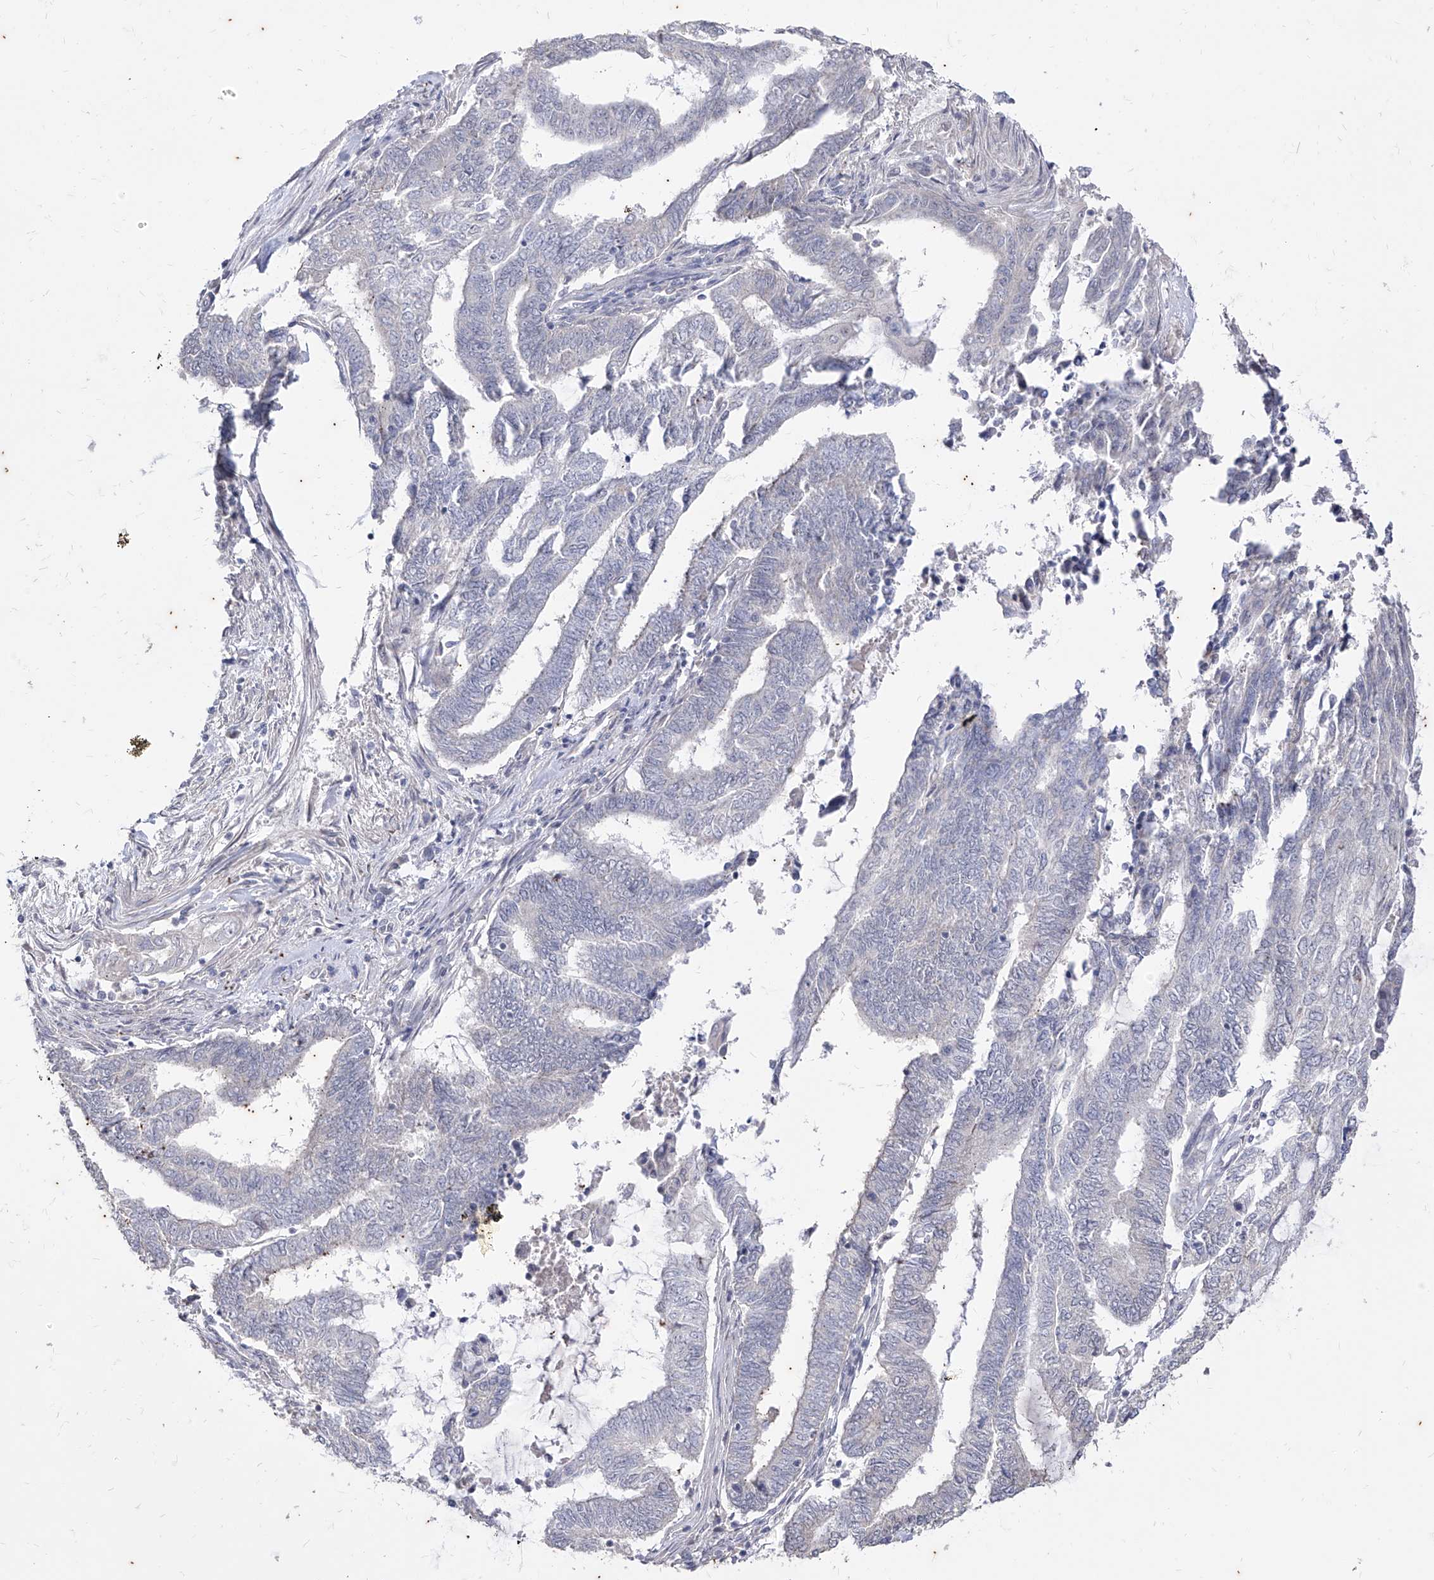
{"staining": {"intensity": "negative", "quantity": "none", "location": "none"}, "tissue": "endometrial cancer", "cell_type": "Tumor cells", "image_type": "cancer", "snomed": [{"axis": "morphology", "description": "Adenocarcinoma, NOS"}, {"axis": "topography", "description": "Uterus"}, {"axis": "topography", "description": "Endometrium"}], "caption": "The histopathology image exhibits no staining of tumor cells in endometrial cancer.", "gene": "PHF20L1", "patient": {"sex": "female", "age": 70}}